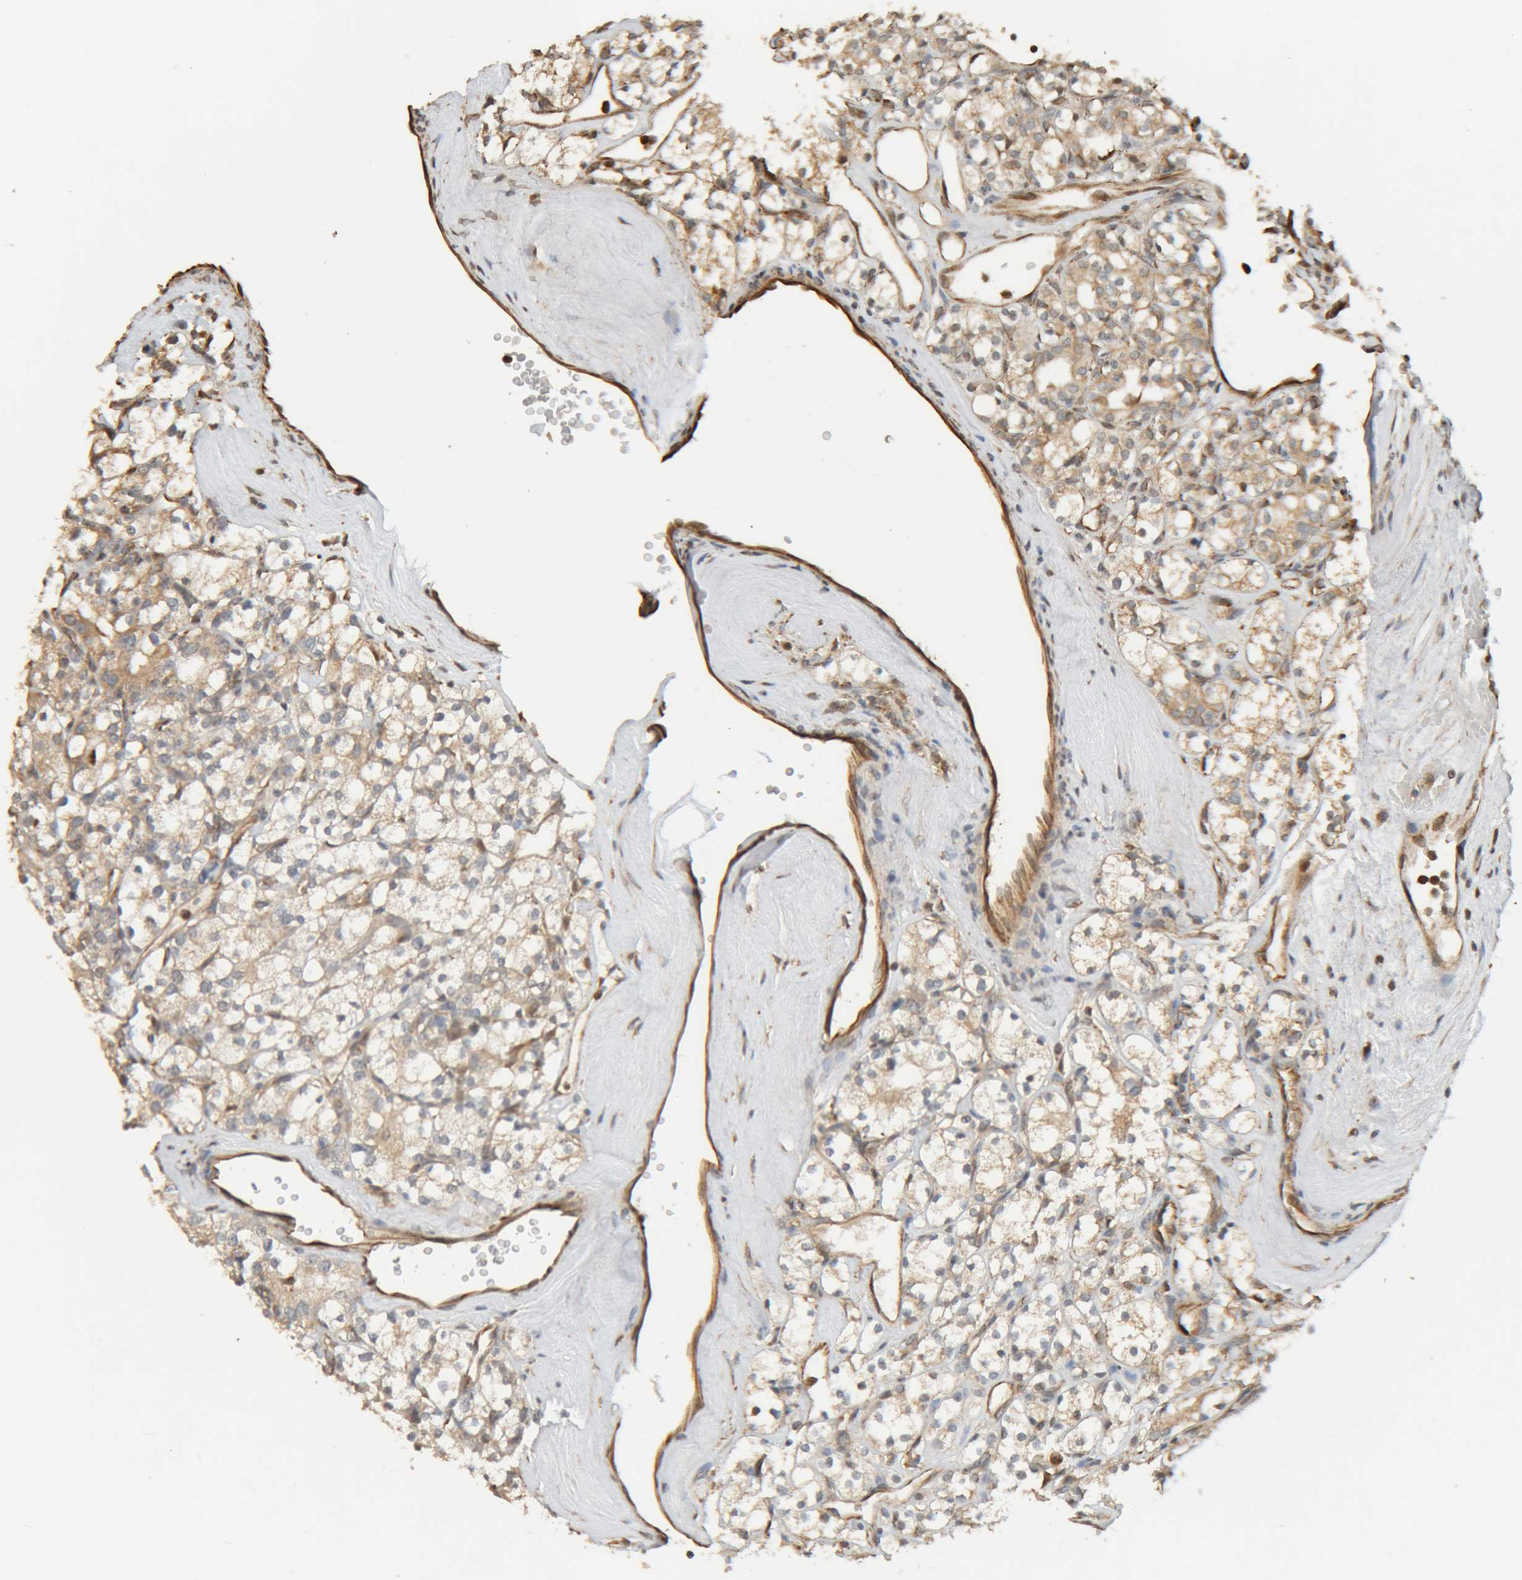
{"staining": {"intensity": "weak", "quantity": "<25%", "location": "cytoplasmic/membranous"}, "tissue": "renal cancer", "cell_type": "Tumor cells", "image_type": "cancer", "snomed": [{"axis": "morphology", "description": "Adenocarcinoma, NOS"}, {"axis": "topography", "description": "Kidney"}], "caption": "DAB (3,3'-diaminobenzidine) immunohistochemical staining of renal cancer (adenocarcinoma) reveals no significant staining in tumor cells. The staining is performed using DAB brown chromogen with nuclei counter-stained in using hematoxylin.", "gene": "GINS4", "patient": {"sex": "male", "age": 77}}